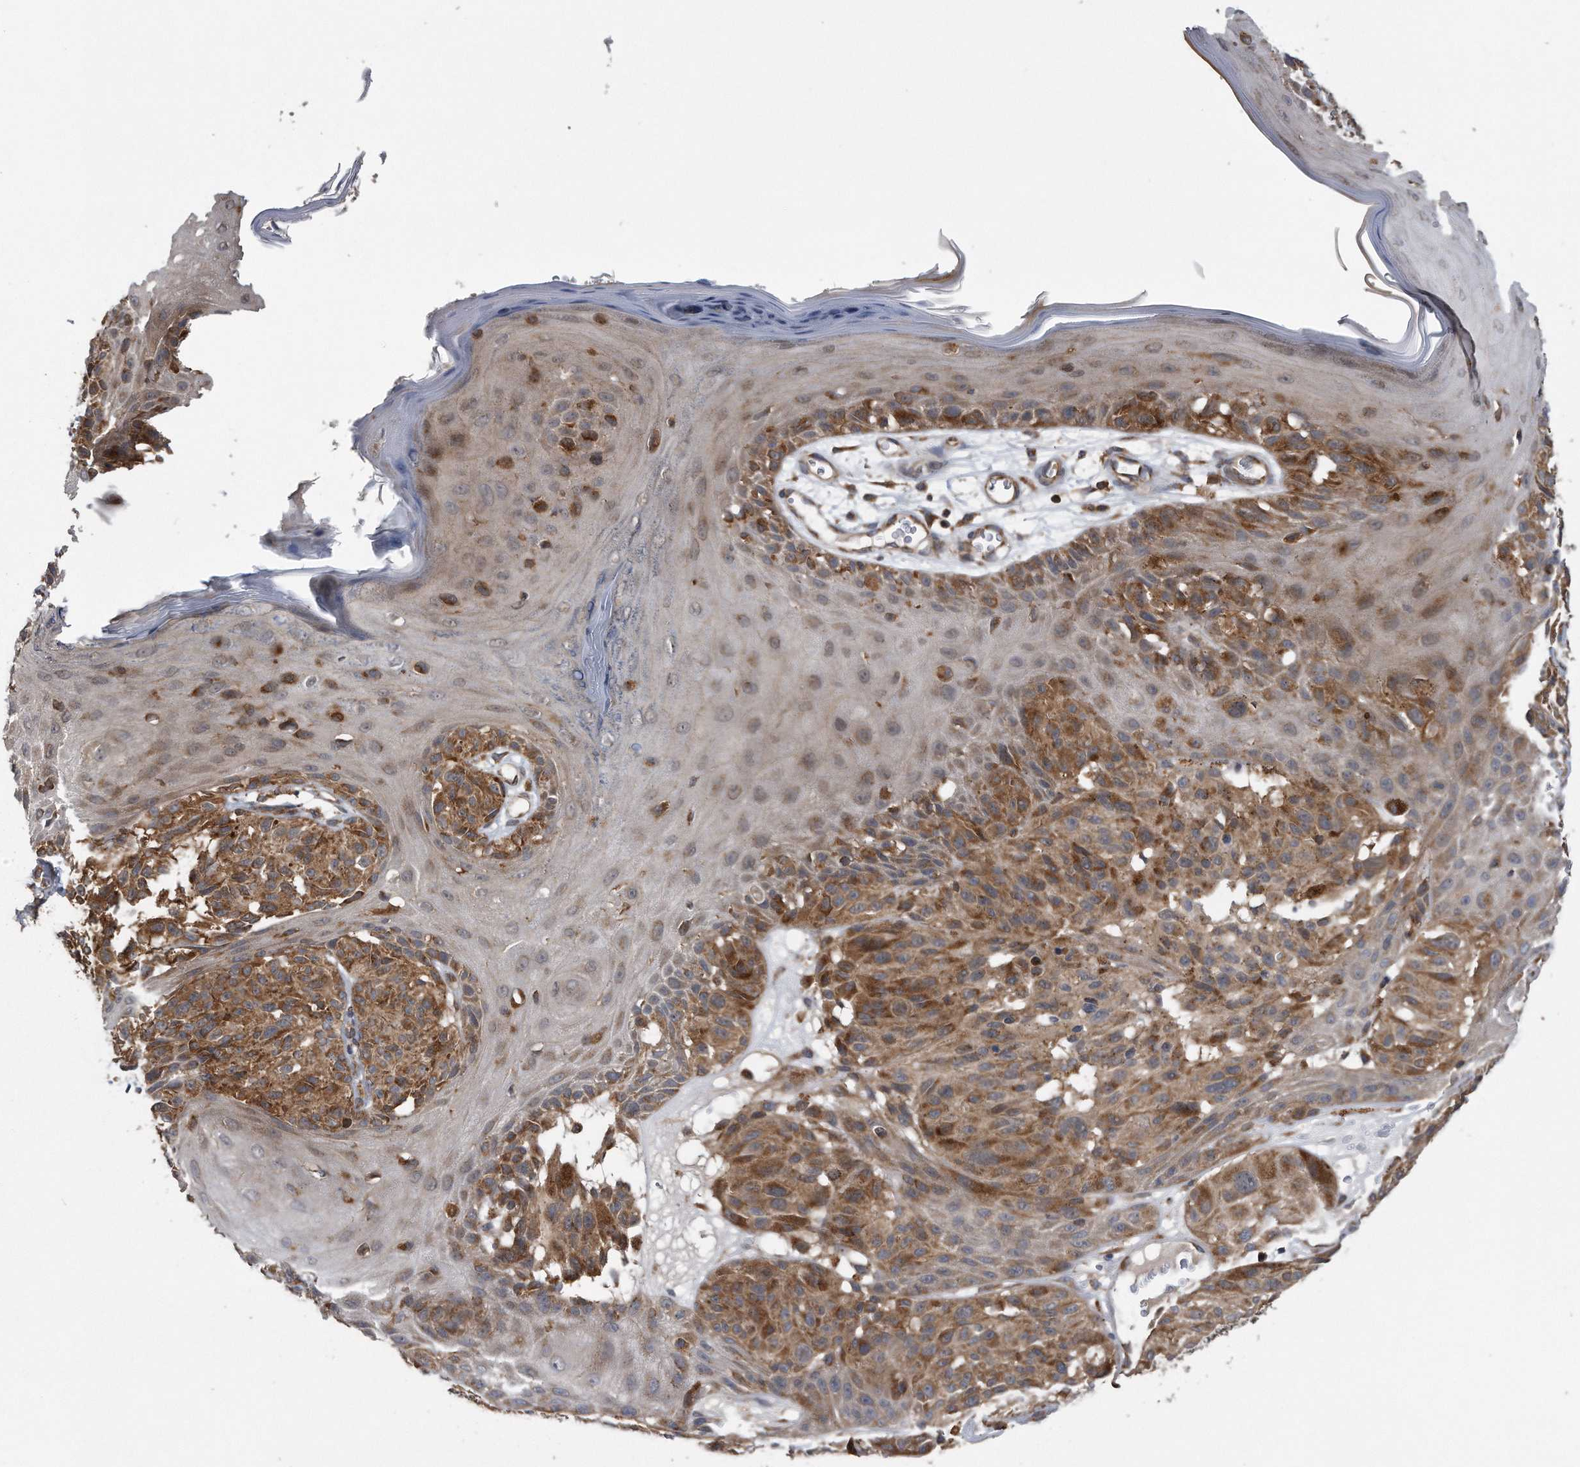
{"staining": {"intensity": "moderate", "quantity": ">75%", "location": "cytoplasmic/membranous"}, "tissue": "melanoma", "cell_type": "Tumor cells", "image_type": "cancer", "snomed": [{"axis": "morphology", "description": "Malignant melanoma, NOS"}, {"axis": "topography", "description": "Skin"}], "caption": "Melanoma stained with immunohistochemistry displays moderate cytoplasmic/membranous staining in about >75% of tumor cells.", "gene": "ALPK2", "patient": {"sex": "male", "age": 83}}